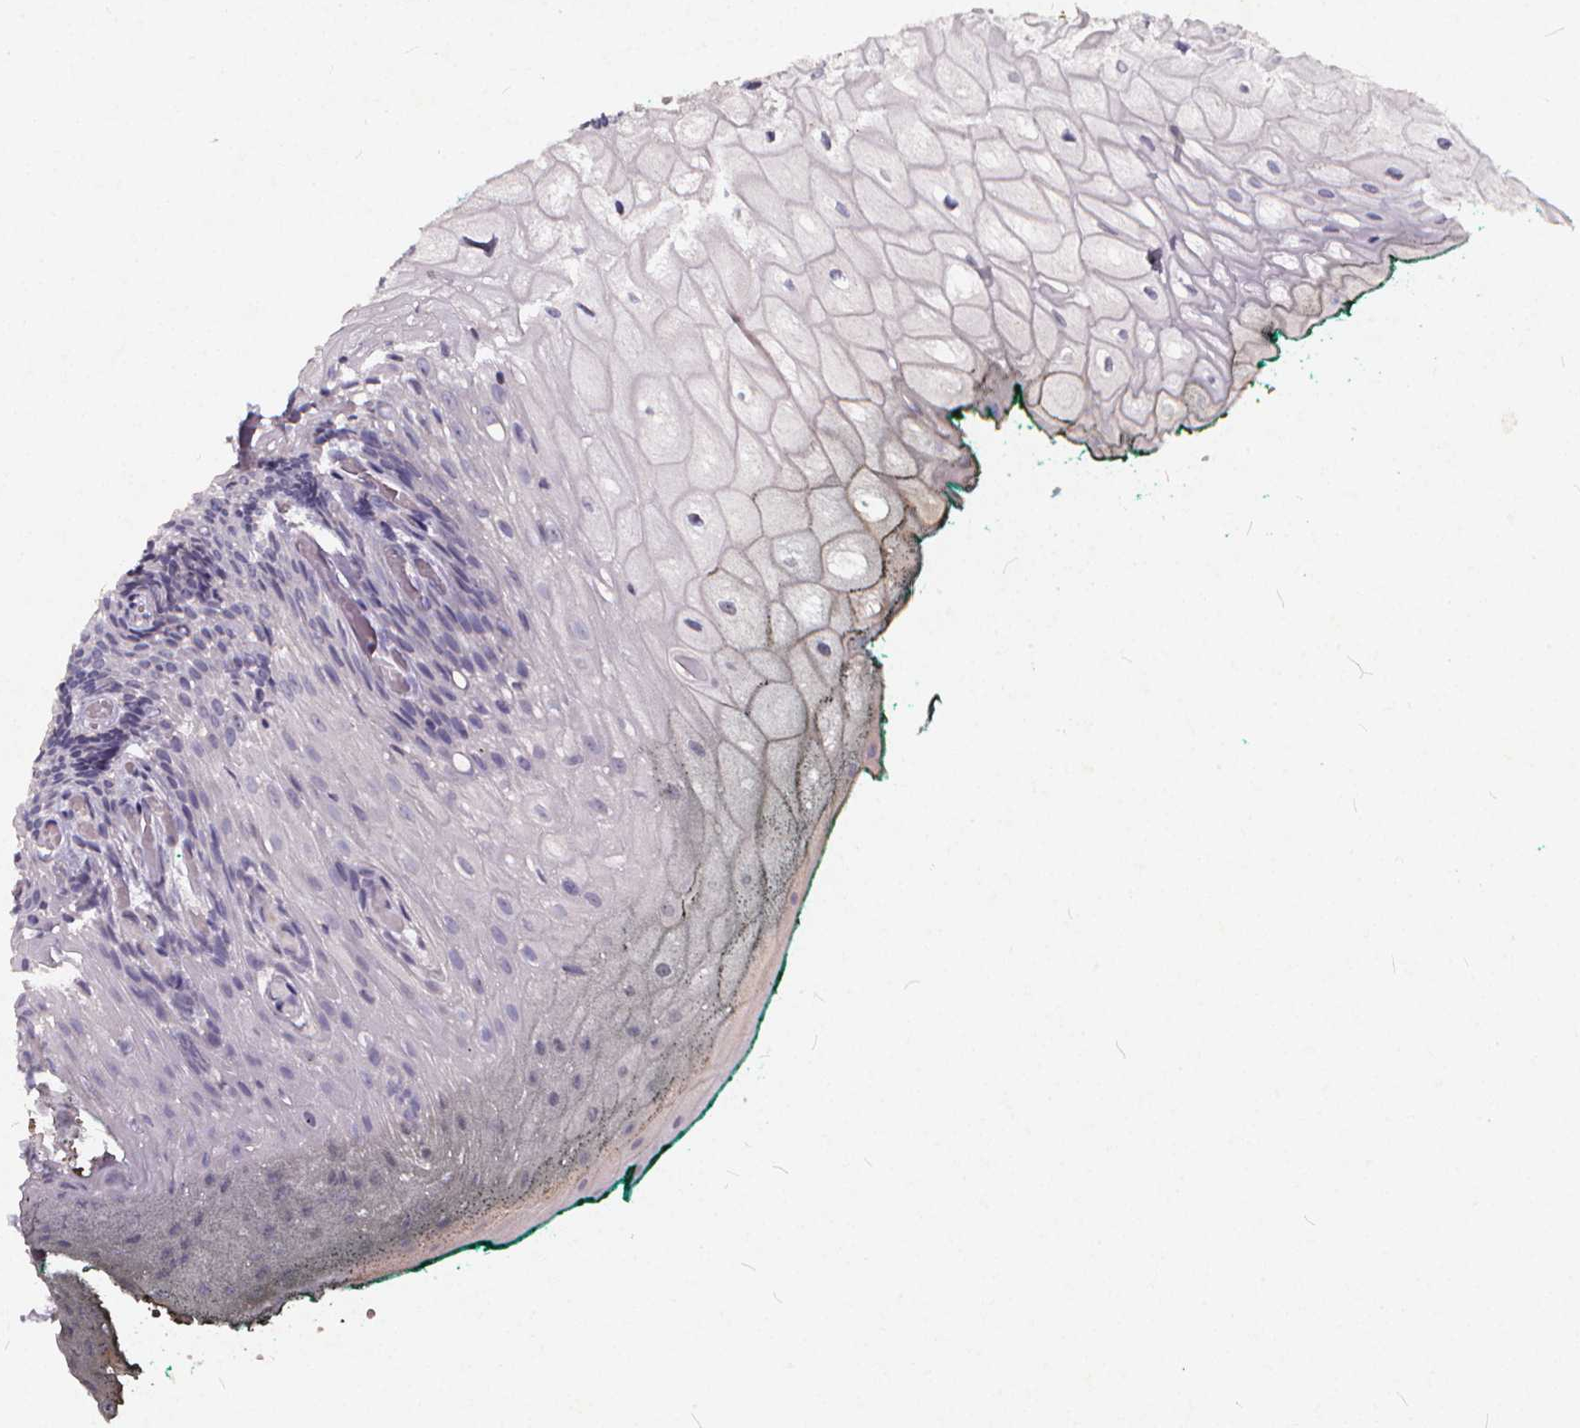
{"staining": {"intensity": "negative", "quantity": "none", "location": "none"}, "tissue": "oral mucosa", "cell_type": "Squamous epithelial cells", "image_type": "normal", "snomed": [{"axis": "morphology", "description": "Normal tissue, NOS"}, {"axis": "topography", "description": "Oral tissue"}, {"axis": "topography", "description": "Head-Neck"}], "caption": "Protein analysis of normal oral mucosa shows no significant expression in squamous epithelial cells.", "gene": "TSPAN14", "patient": {"sex": "female", "age": 68}}